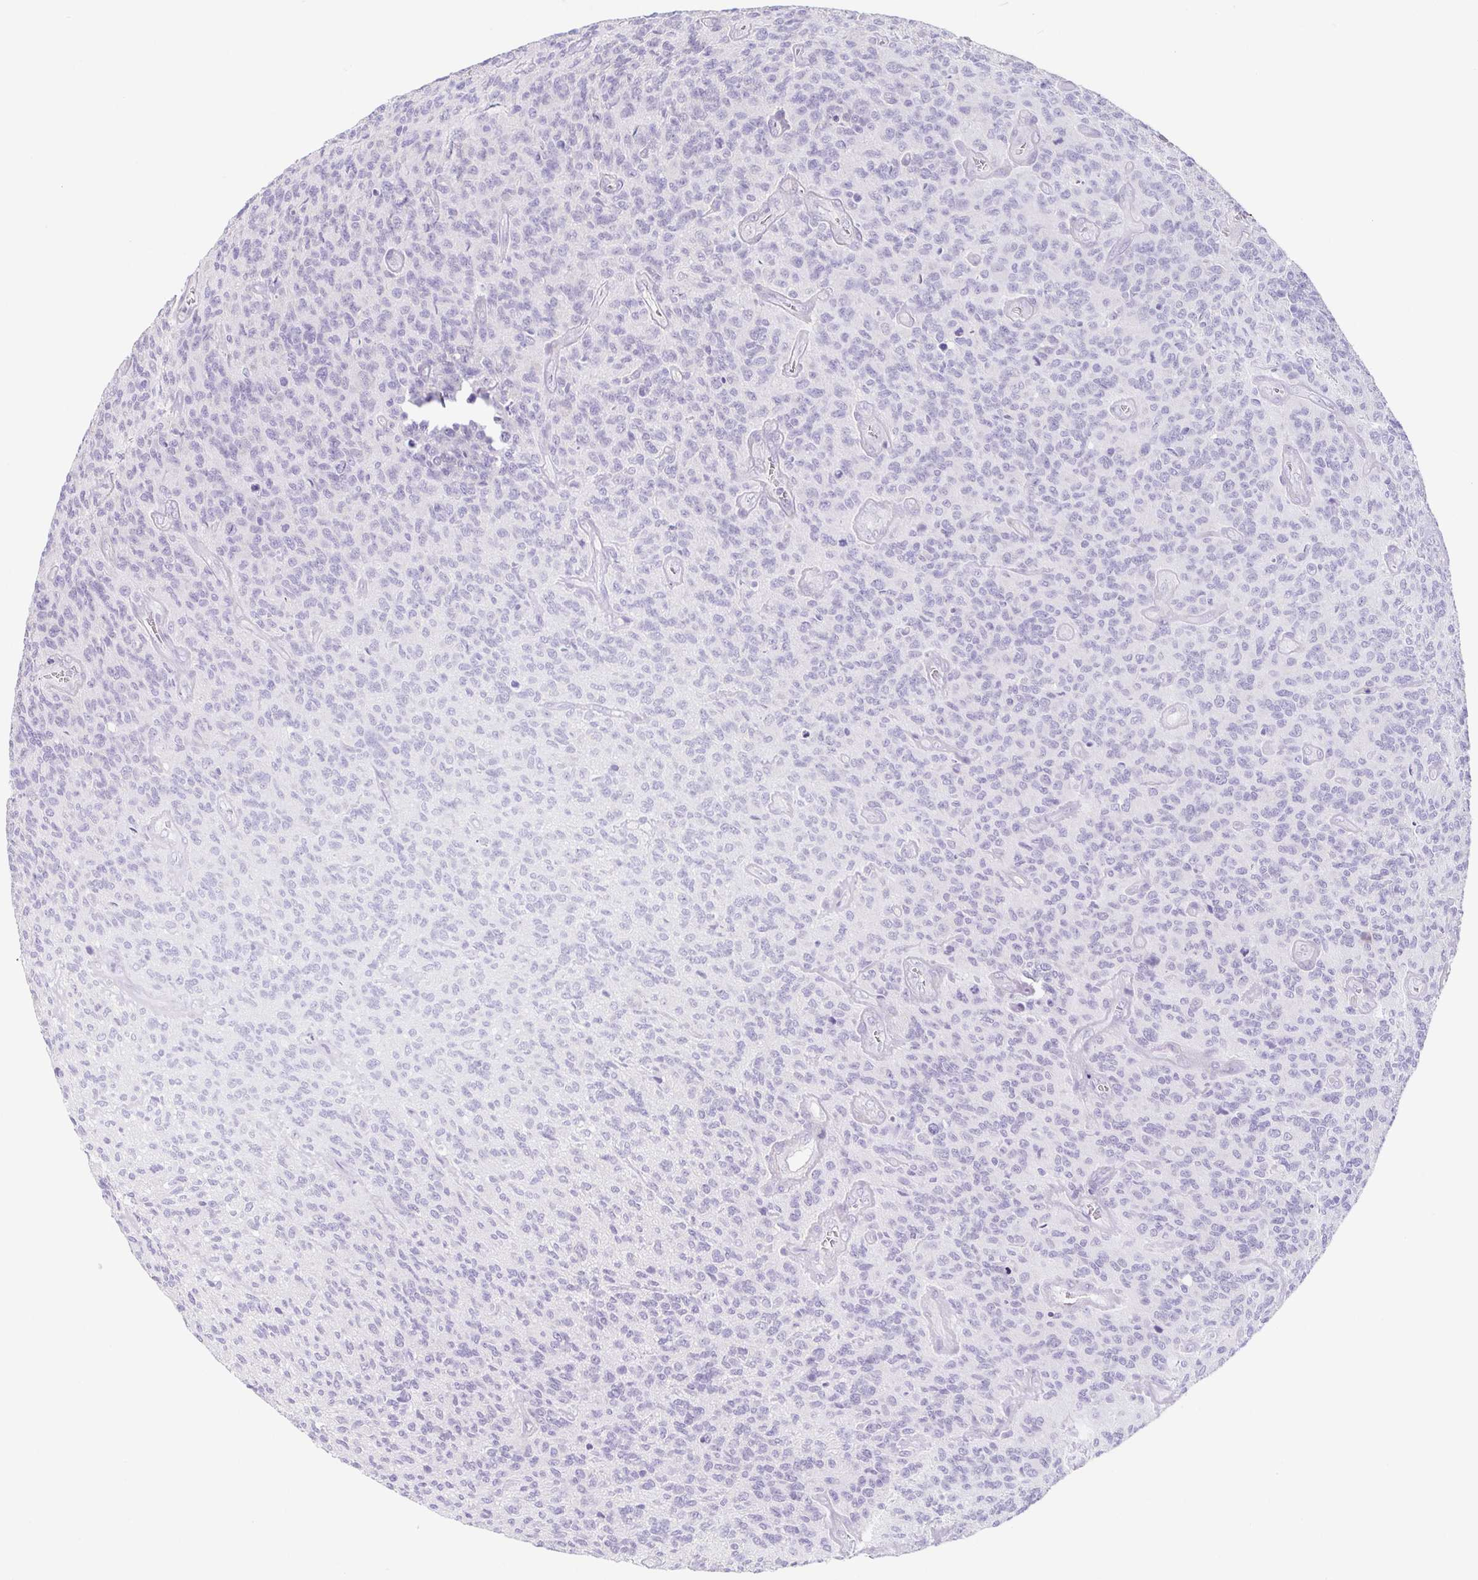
{"staining": {"intensity": "negative", "quantity": "none", "location": "none"}, "tissue": "glioma", "cell_type": "Tumor cells", "image_type": "cancer", "snomed": [{"axis": "morphology", "description": "Glioma, malignant, High grade"}, {"axis": "topography", "description": "Brain"}], "caption": "Tumor cells show no significant protein expression in glioma.", "gene": "HDGFL1", "patient": {"sex": "male", "age": 76}}